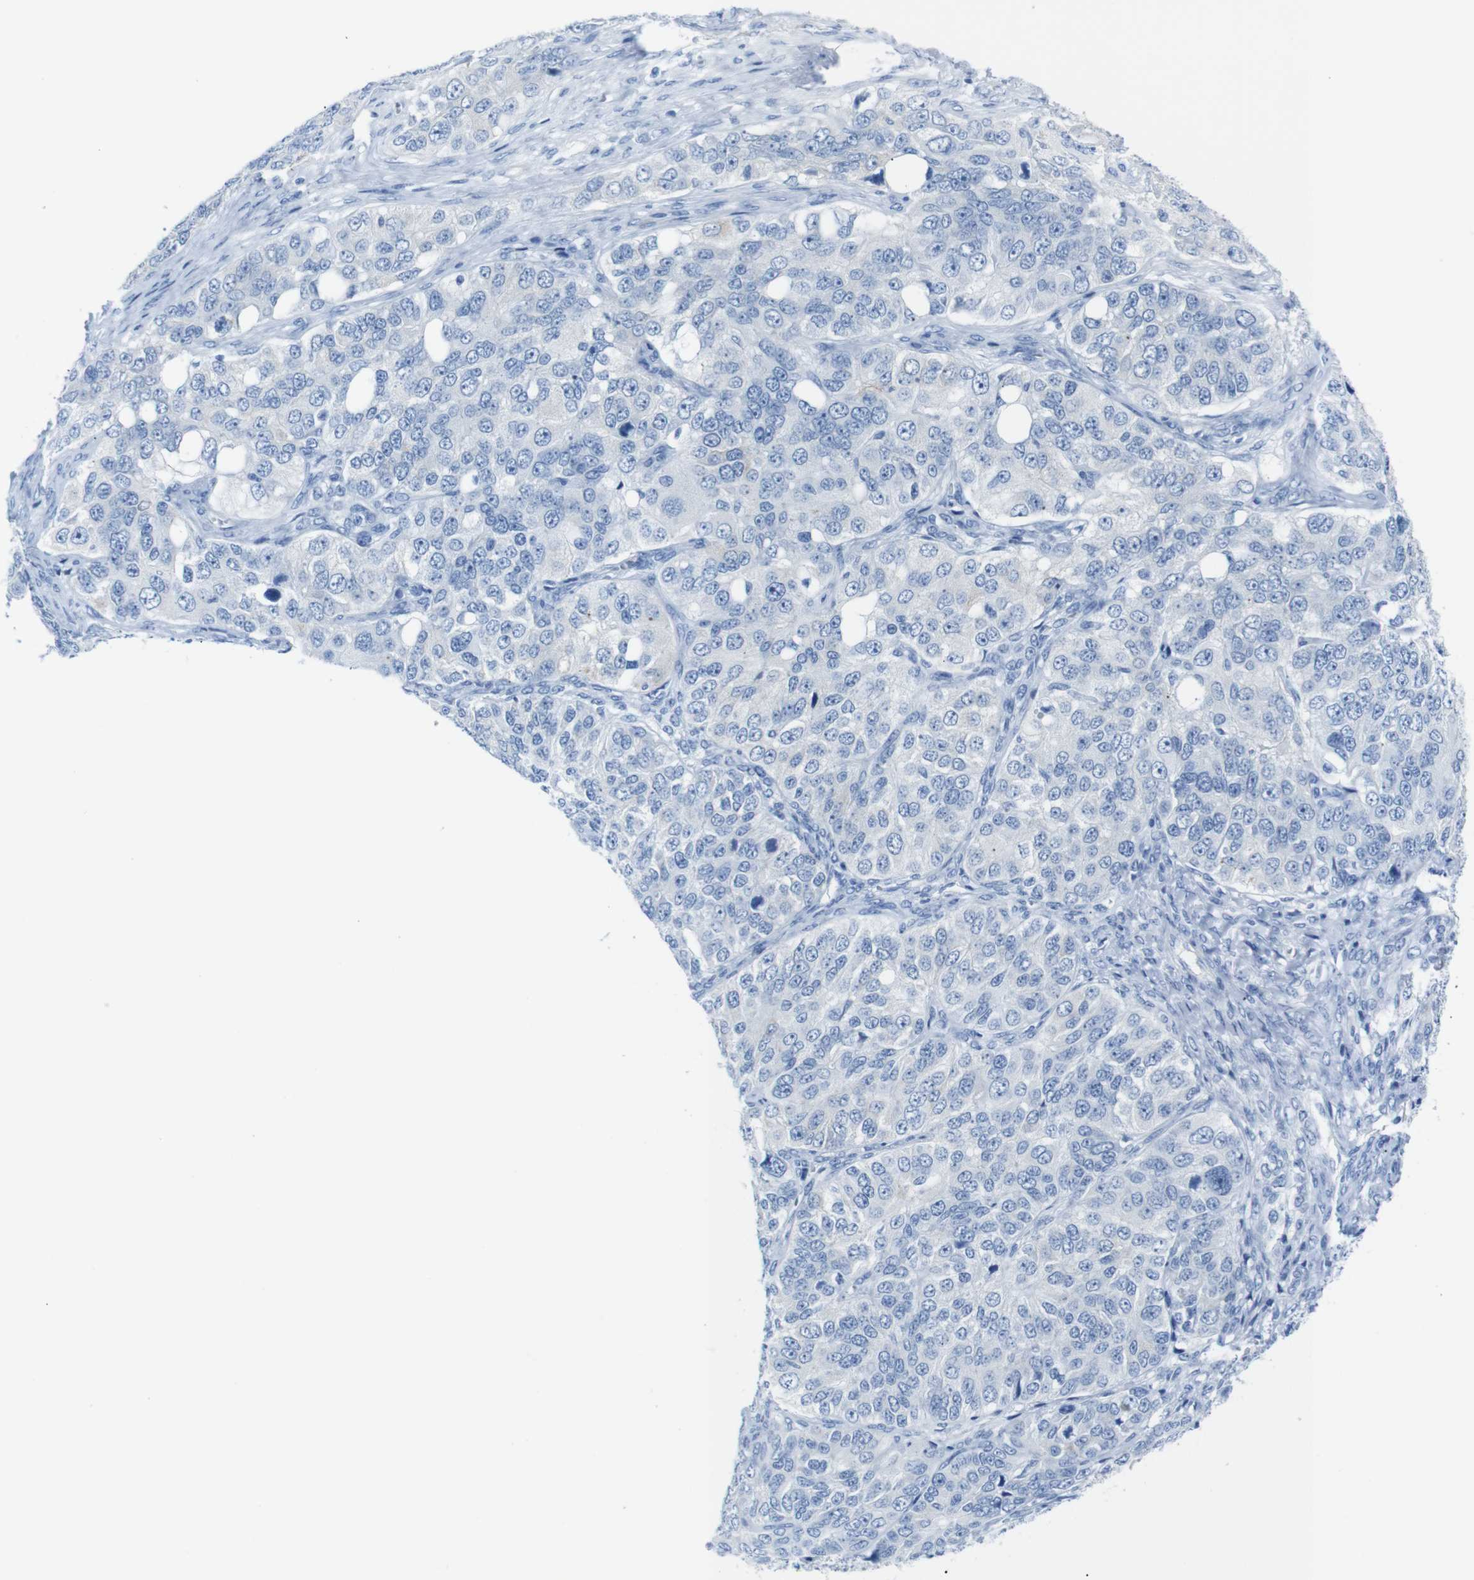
{"staining": {"intensity": "negative", "quantity": "none", "location": "none"}, "tissue": "ovarian cancer", "cell_type": "Tumor cells", "image_type": "cancer", "snomed": [{"axis": "morphology", "description": "Carcinoma, endometroid"}, {"axis": "topography", "description": "Ovary"}], "caption": "Histopathology image shows no significant protein positivity in tumor cells of ovarian cancer. Brightfield microscopy of IHC stained with DAB (3,3'-diaminobenzidine) (brown) and hematoxylin (blue), captured at high magnification.", "gene": "ERVMER34-1", "patient": {"sex": "female", "age": 51}}